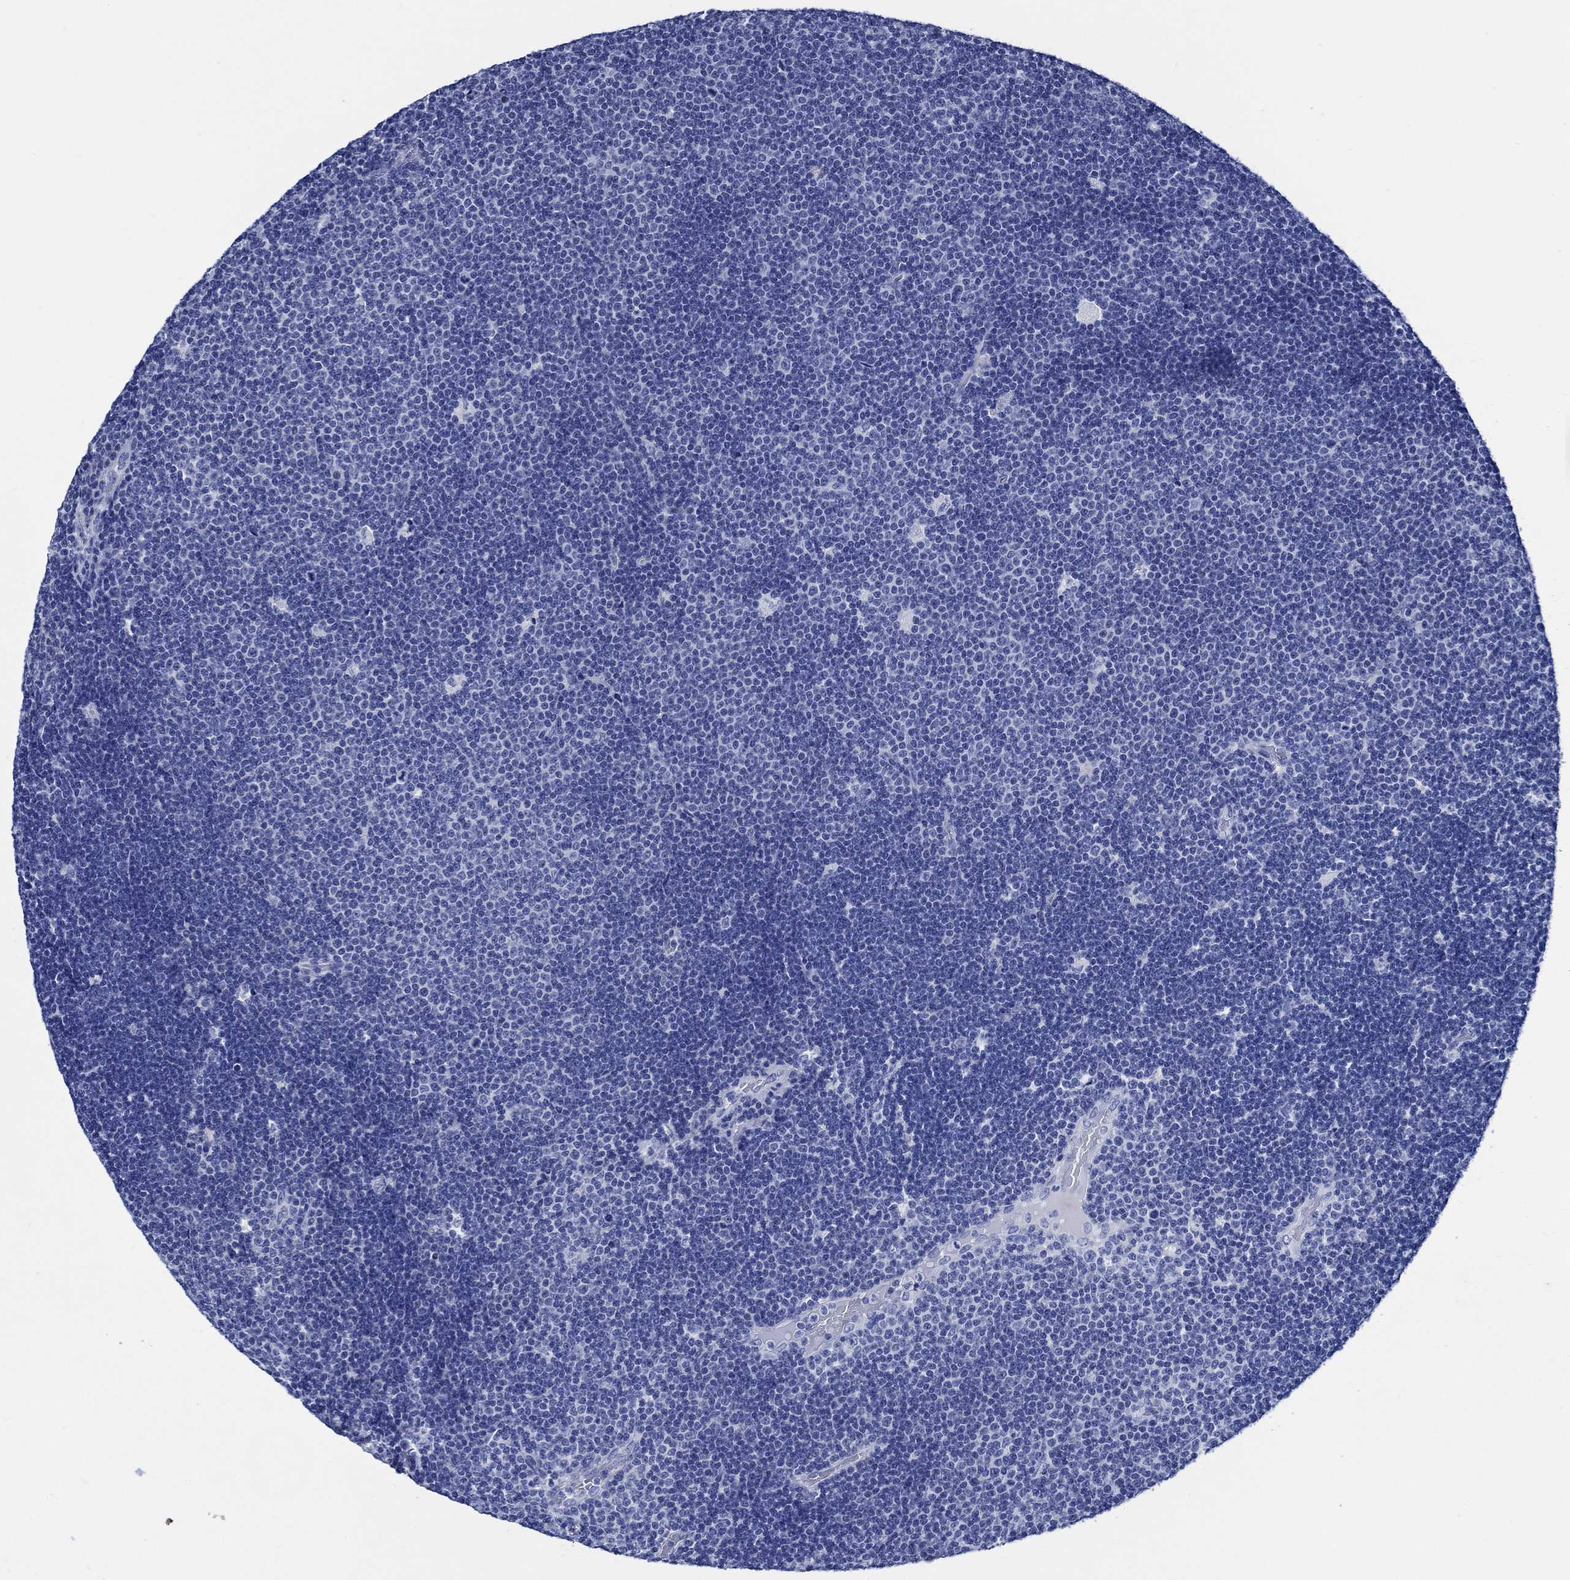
{"staining": {"intensity": "negative", "quantity": "none", "location": "none"}, "tissue": "lymphoma", "cell_type": "Tumor cells", "image_type": "cancer", "snomed": [{"axis": "morphology", "description": "Malignant lymphoma, non-Hodgkin's type, Low grade"}, {"axis": "topography", "description": "Brain"}], "caption": "This is a histopathology image of IHC staining of lymphoma, which shows no positivity in tumor cells. (Brightfield microscopy of DAB (3,3'-diaminobenzidine) immunohistochemistry (IHC) at high magnification).", "gene": "WDR62", "patient": {"sex": "female", "age": 66}}